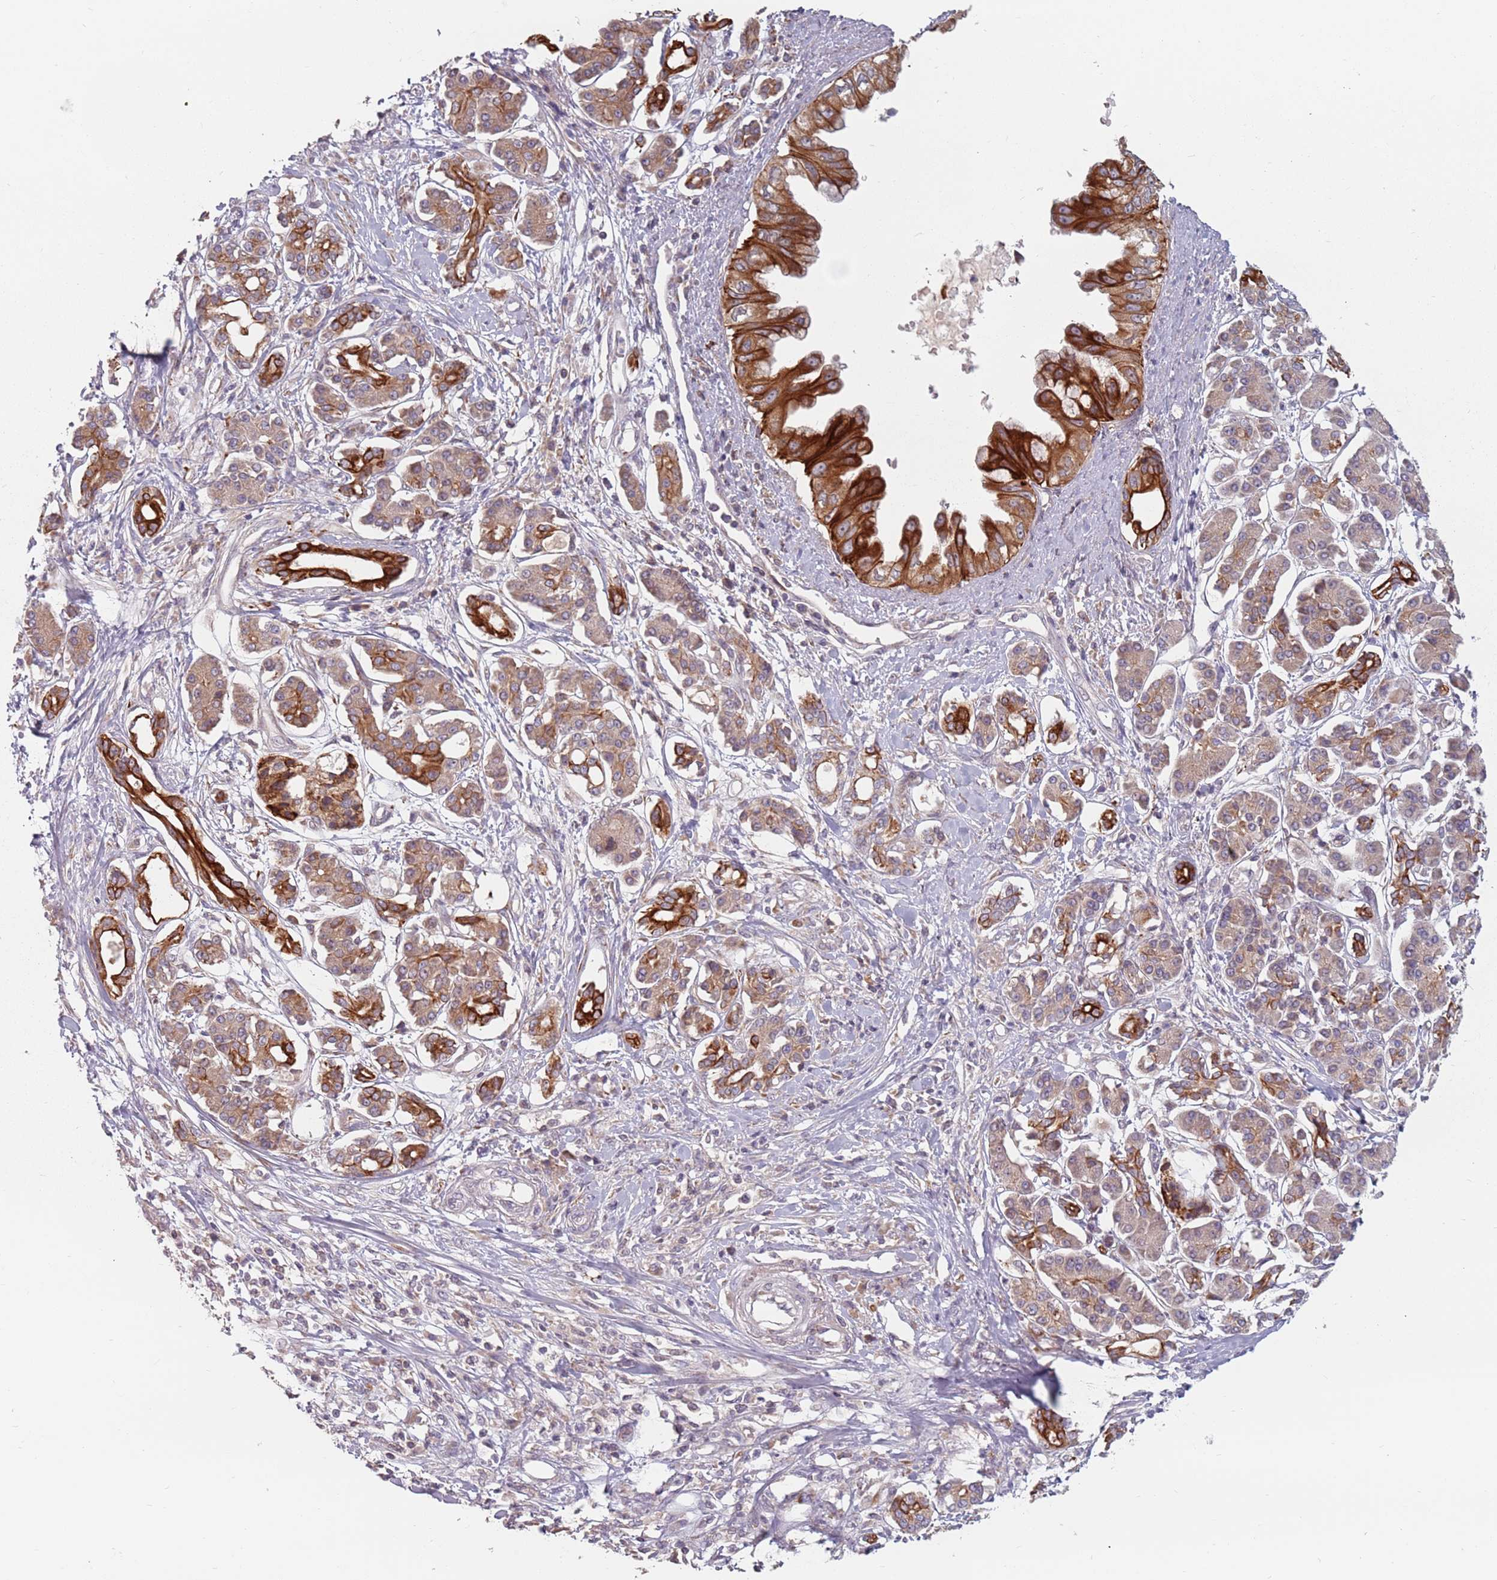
{"staining": {"intensity": "strong", "quantity": ">75%", "location": "cytoplasmic/membranous"}, "tissue": "pancreatic cancer", "cell_type": "Tumor cells", "image_type": "cancer", "snomed": [{"axis": "morphology", "description": "Adenocarcinoma, NOS"}, {"axis": "topography", "description": "Pancreas"}], "caption": "Human pancreatic cancer (adenocarcinoma) stained for a protein (brown) reveals strong cytoplasmic/membranous positive staining in approximately >75% of tumor cells.", "gene": "ADAL", "patient": {"sex": "female", "age": 56}}